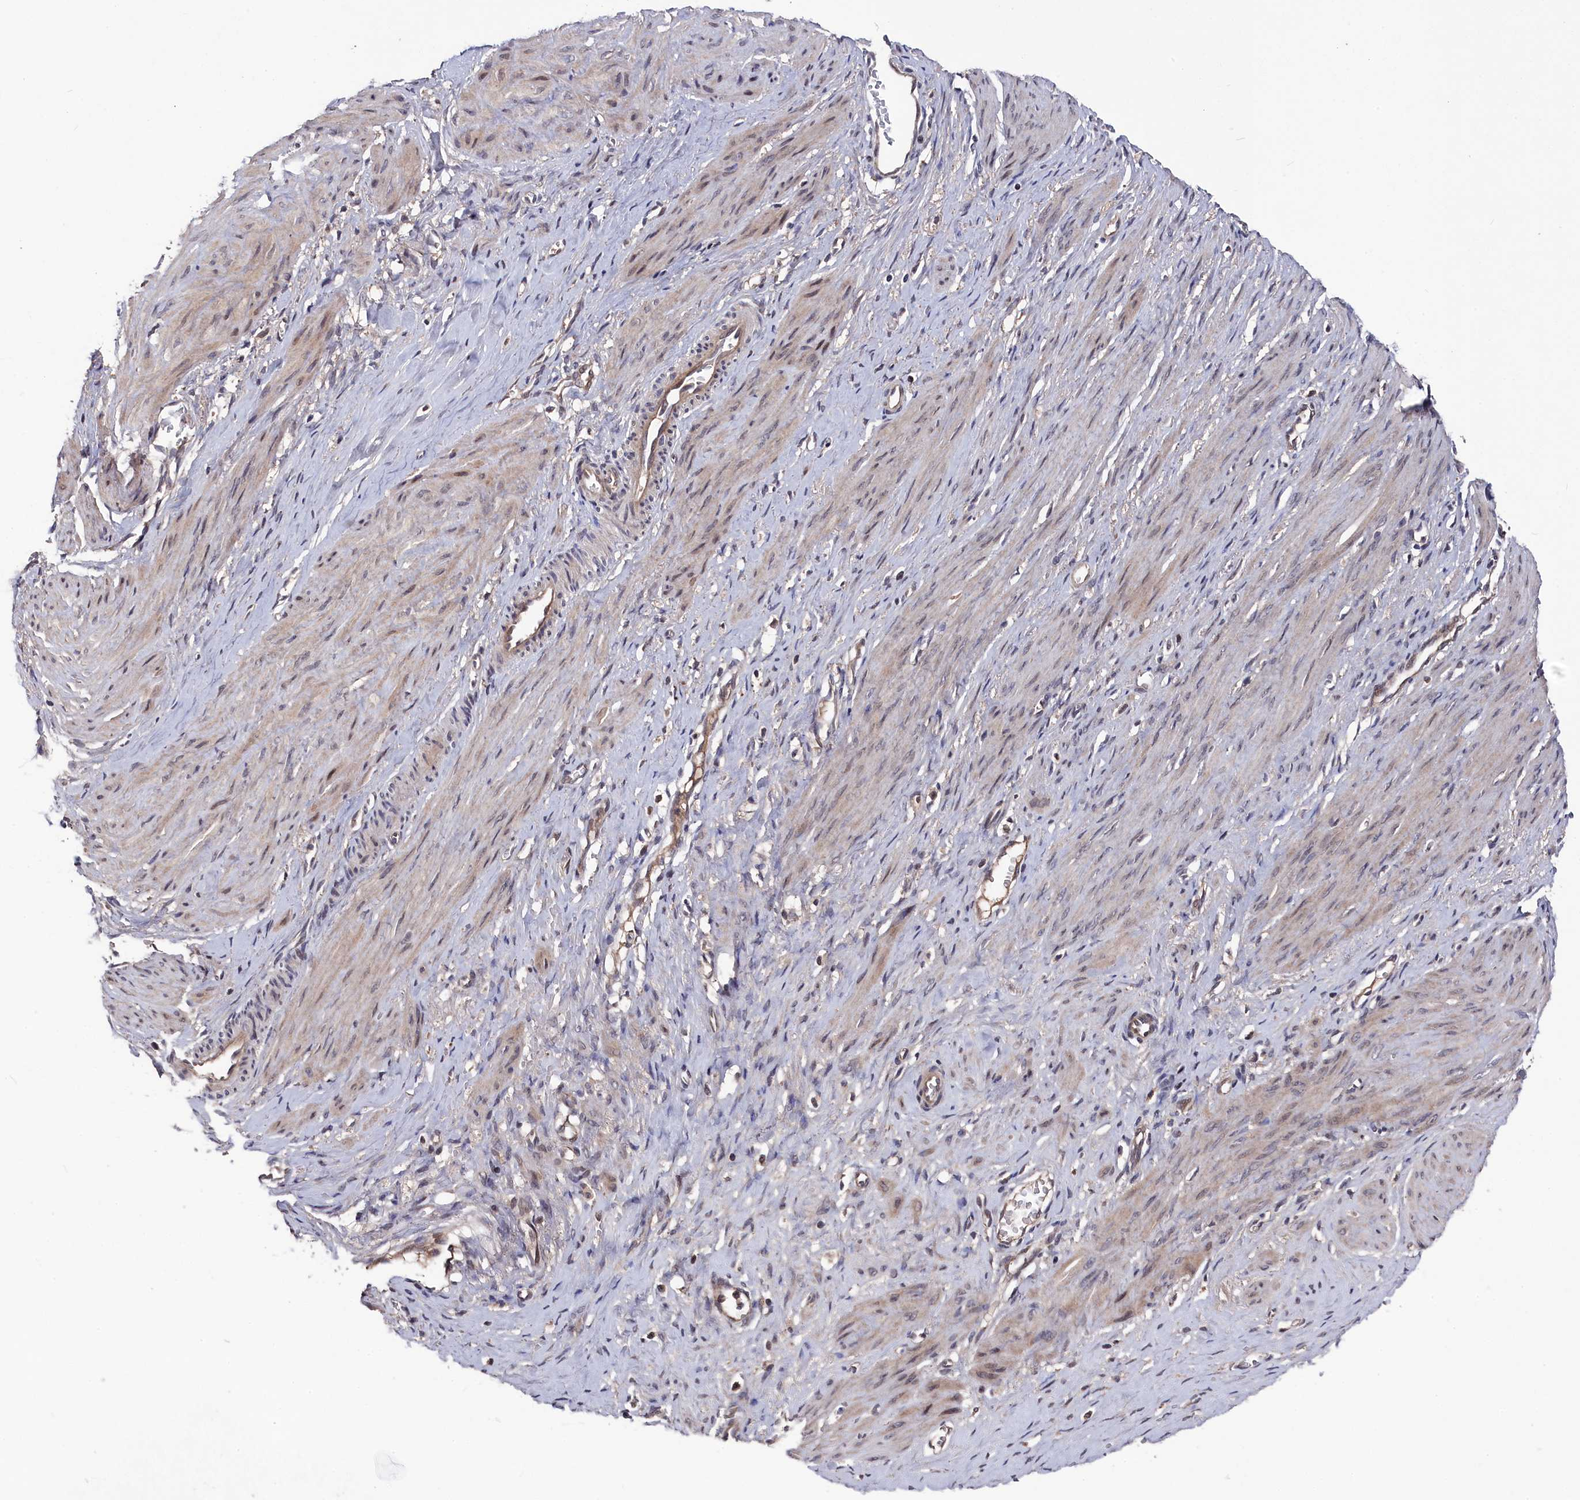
{"staining": {"intensity": "moderate", "quantity": "25%-75%", "location": "cytoplasmic/membranous,nuclear"}, "tissue": "smooth muscle", "cell_type": "Smooth muscle cells", "image_type": "normal", "snomed": [{"axis": "morphology", "description": "Normal tissue, NOS"}, {"axis": "topography", "description": "Endometrium"}], "caption": "Human smooth muscle stained with a brown dye reveals moderate cytoplasmic/membranous,nuclear positive expression in about 25%-75% of smooth muscle cells.", "gene": "TMC5", "patient": {"sex": "female", "age": 33}}